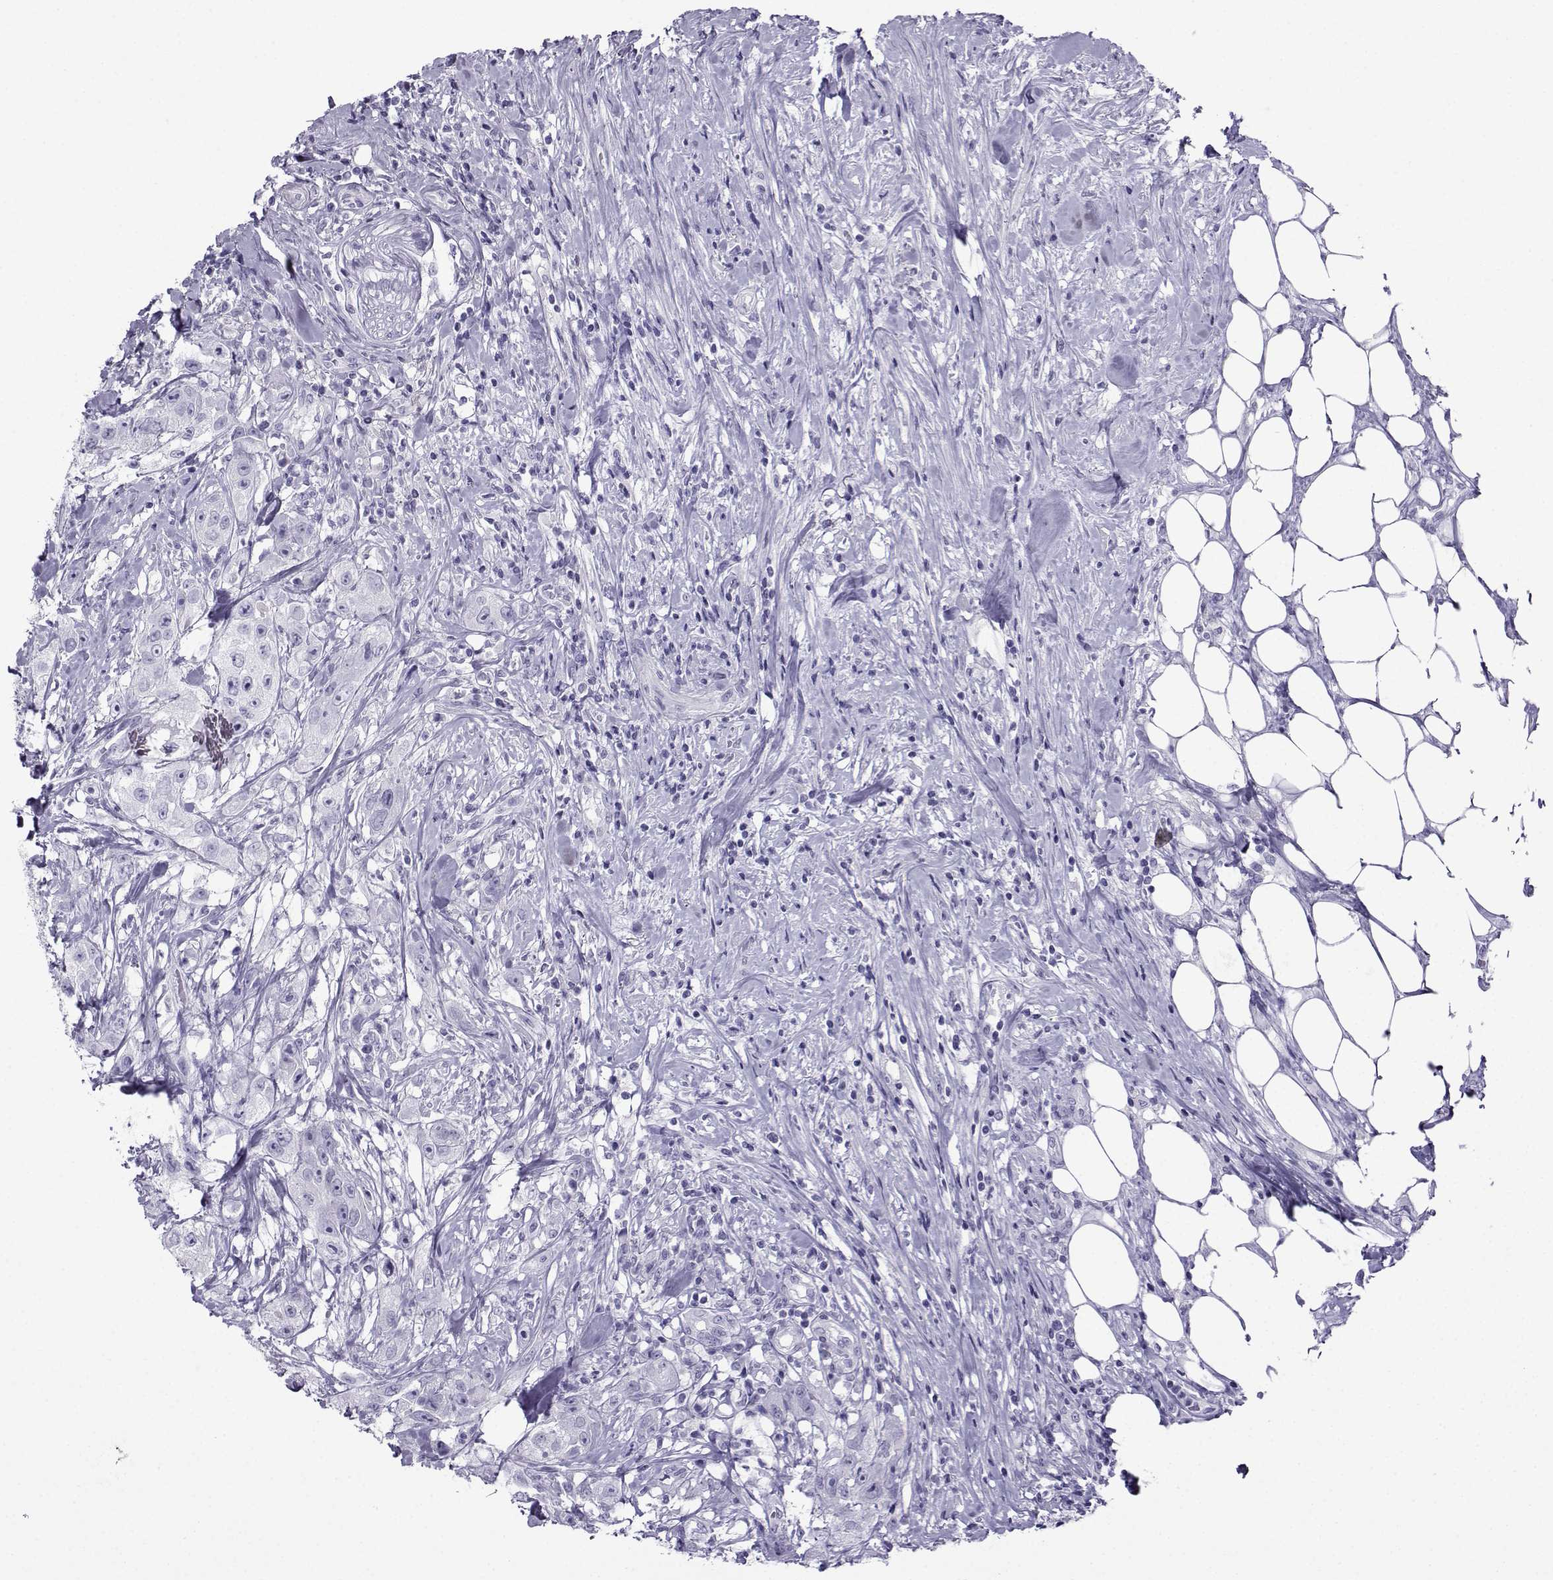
{"staining": {"intensity": "negative", "quantity": "none", "location": "none"}, "tissue": "urothelial cancer", "cell_type": "Tumor cells", "image_type": "cancer", "snomed": [{"axis": "morphology", "description": "Urothelial carcinoma, High grade"}, {"axis": "topography", "description": "Urinary bladder"}], "caption": "The micrograph exhibits no significant expression in tumor cells of urothelial cancer.", "gene": "CRYBB1", "patient": {"sex": "male", "age": 79}}